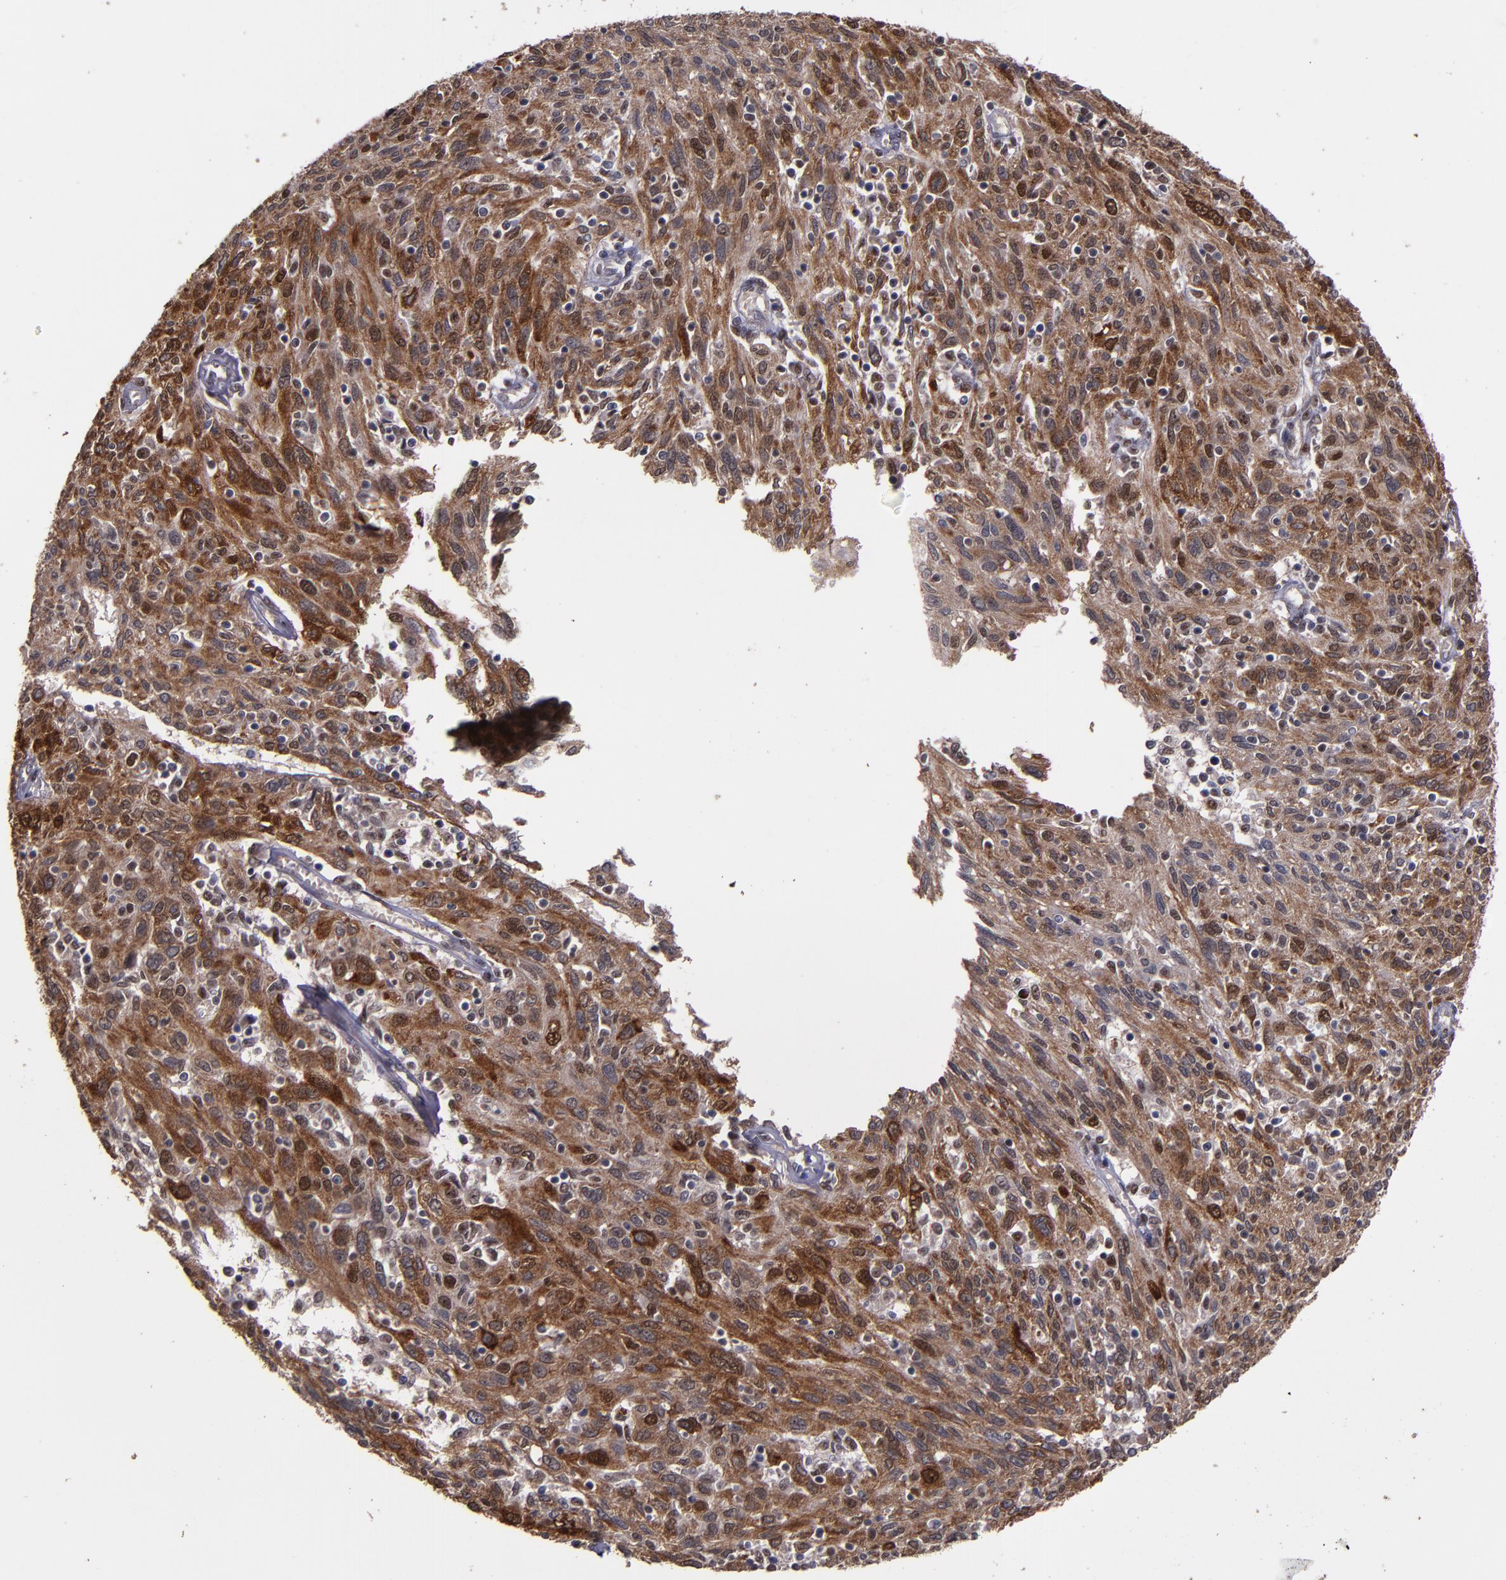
{"staining": {"intensity": "strong", "quantity": ">75%", "location": "cytoplasmic/membranous,nuclear"}, "tissue": "ovarian cancer", "cell_type": "Tumor cells", "image_type": "cancer", "snomed": [{"axis": "morphology", "description": "Carcinoma, endometroid"}, {"axis": "topography", "description": "Ovary"}], "caption": "Strong cytoplasmic/membranous and nuclear protein staining is identified in about >75% of tumor cells in ovarian cancer (endometroid carcinoma).", "gene": "CHEK2", "patient": {"sex": "female", "age": 50}}